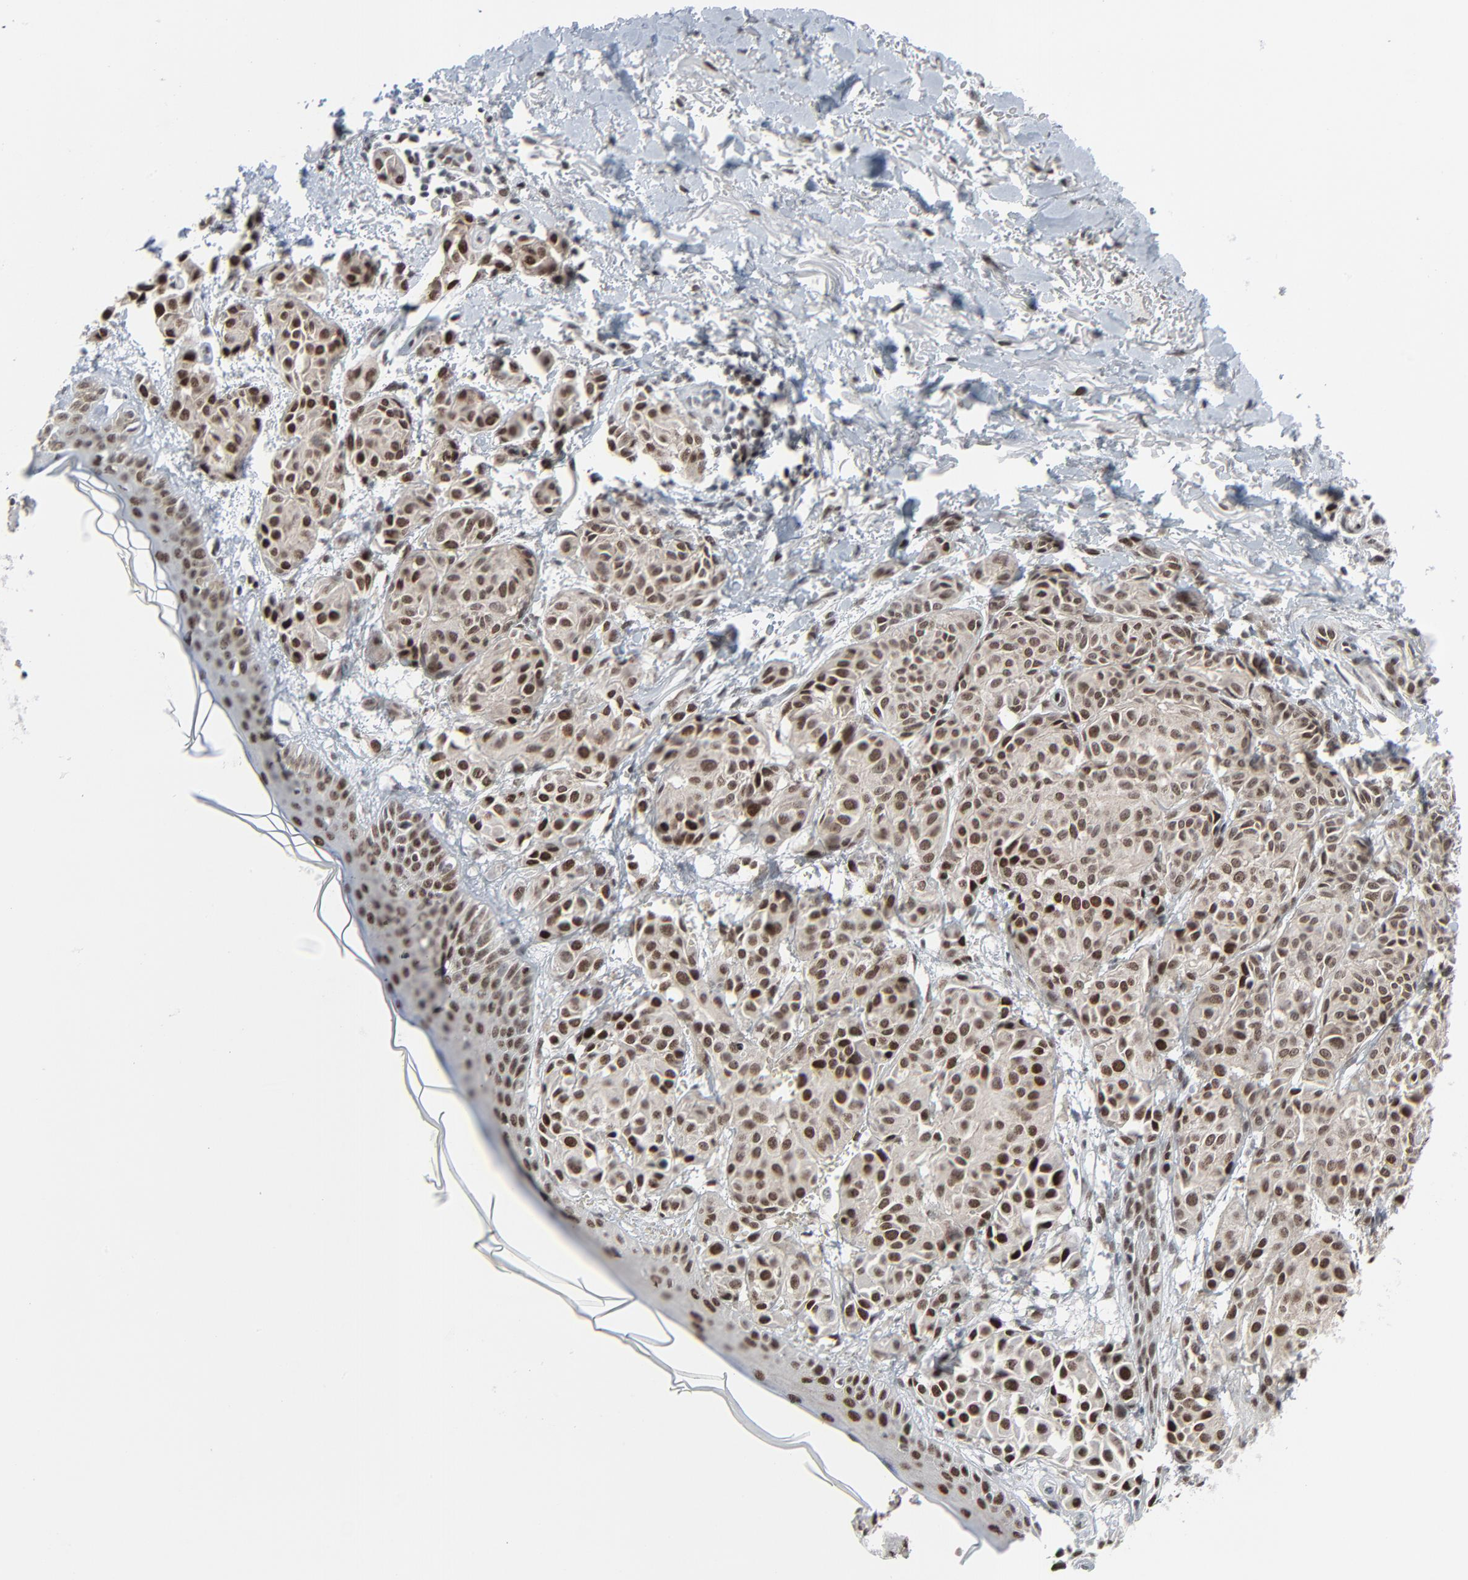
{"staining": {"intensity": "strong", "quantity": ">75%", "location": "nuclear"}, "tissue": "melanoma", "cell_type": "Tumor cells", "image_type": "cancer", "snomed": [{"axis": "morphology", "description": "Malignant melanoma, NOS"}, {"axis": "topography", "description": "Skin"}], "caption": "A brown stain shows strong nuclear expression of a protein in malignant melanoma tumor cells. (brown staining indicates protein expression, while blue staining denotes nuclei).", "gene": "FBXO28", "patient": {"sex": "male", "age": 76}}